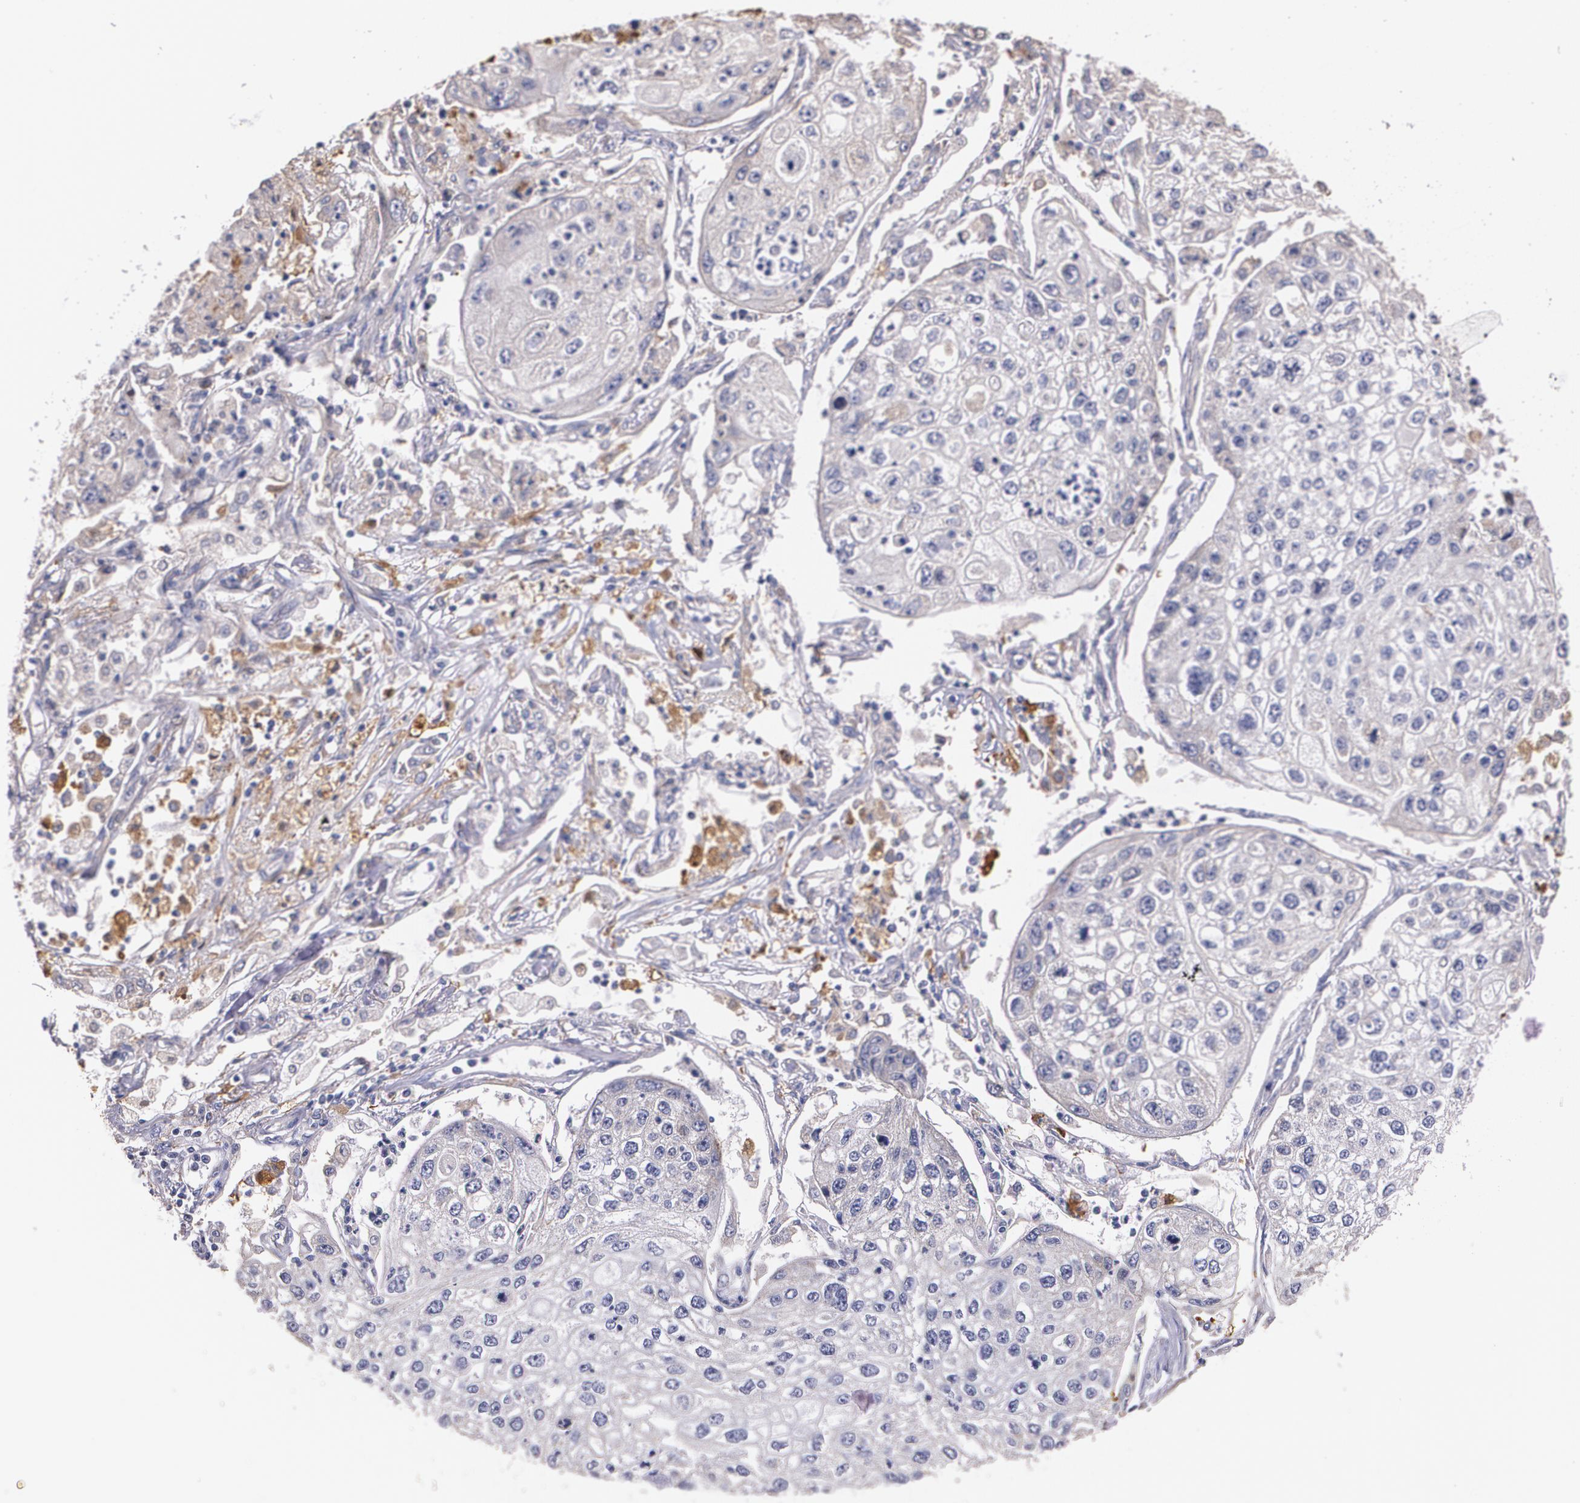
{"staining": {"intensity": "weak", "quantity": "<25%", "location": "cytoplasmic/membranous"}, "tissue": "lung cancer", "cell_type": "Tumor cells", "image_type": "cancer", "snomed": [{"axis": "morphology", "description": "Squamous cell carcinoma, NOS"}, {"axis": "topography", "description": "Lung"}], "caption": "Tumor cells show no significant protein expression in lung squamous cell carcinoma.", "gene": "AMBP", "patient": {"sex": "male", "age": 75}}